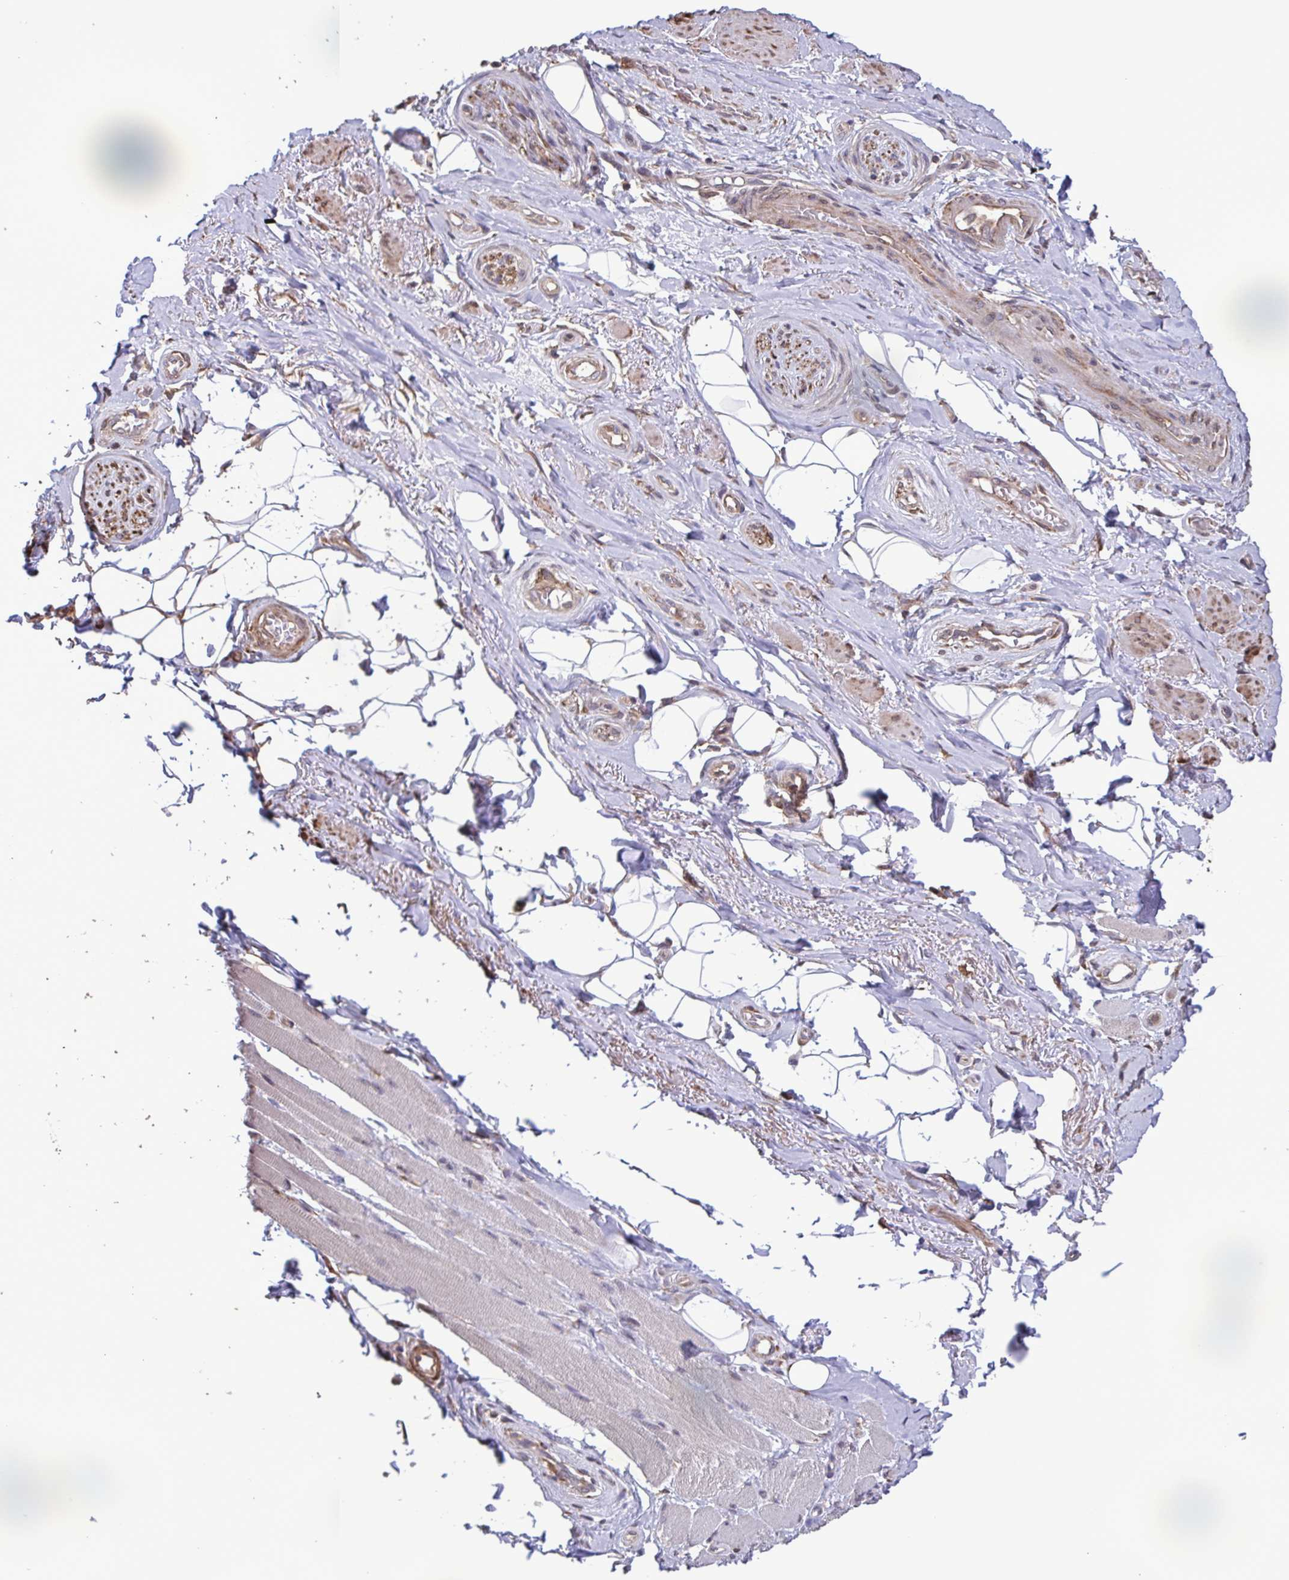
{"staining": {"intensity": "negative", "quantity": "none", "location": "none"}, "tissue": "adipose tissue", "cell_type": "Adipocytes", "image_type": "normal", "snomed": [{"axis": "morphology", "description": "Normal tissue, NOS"}, {"axis": "topography", "description": "Anal"}, {"axis": "topography", "description": "Peripheral nerve tissue"}], "caption": "An immunohistochemistry (IHC) histopathology image of normal adipose tissue is shown. There is no staining in adipocytes of adipose tissue.", "gene": "ZNF200", "patient": {"sex": "male", "age": 53}}